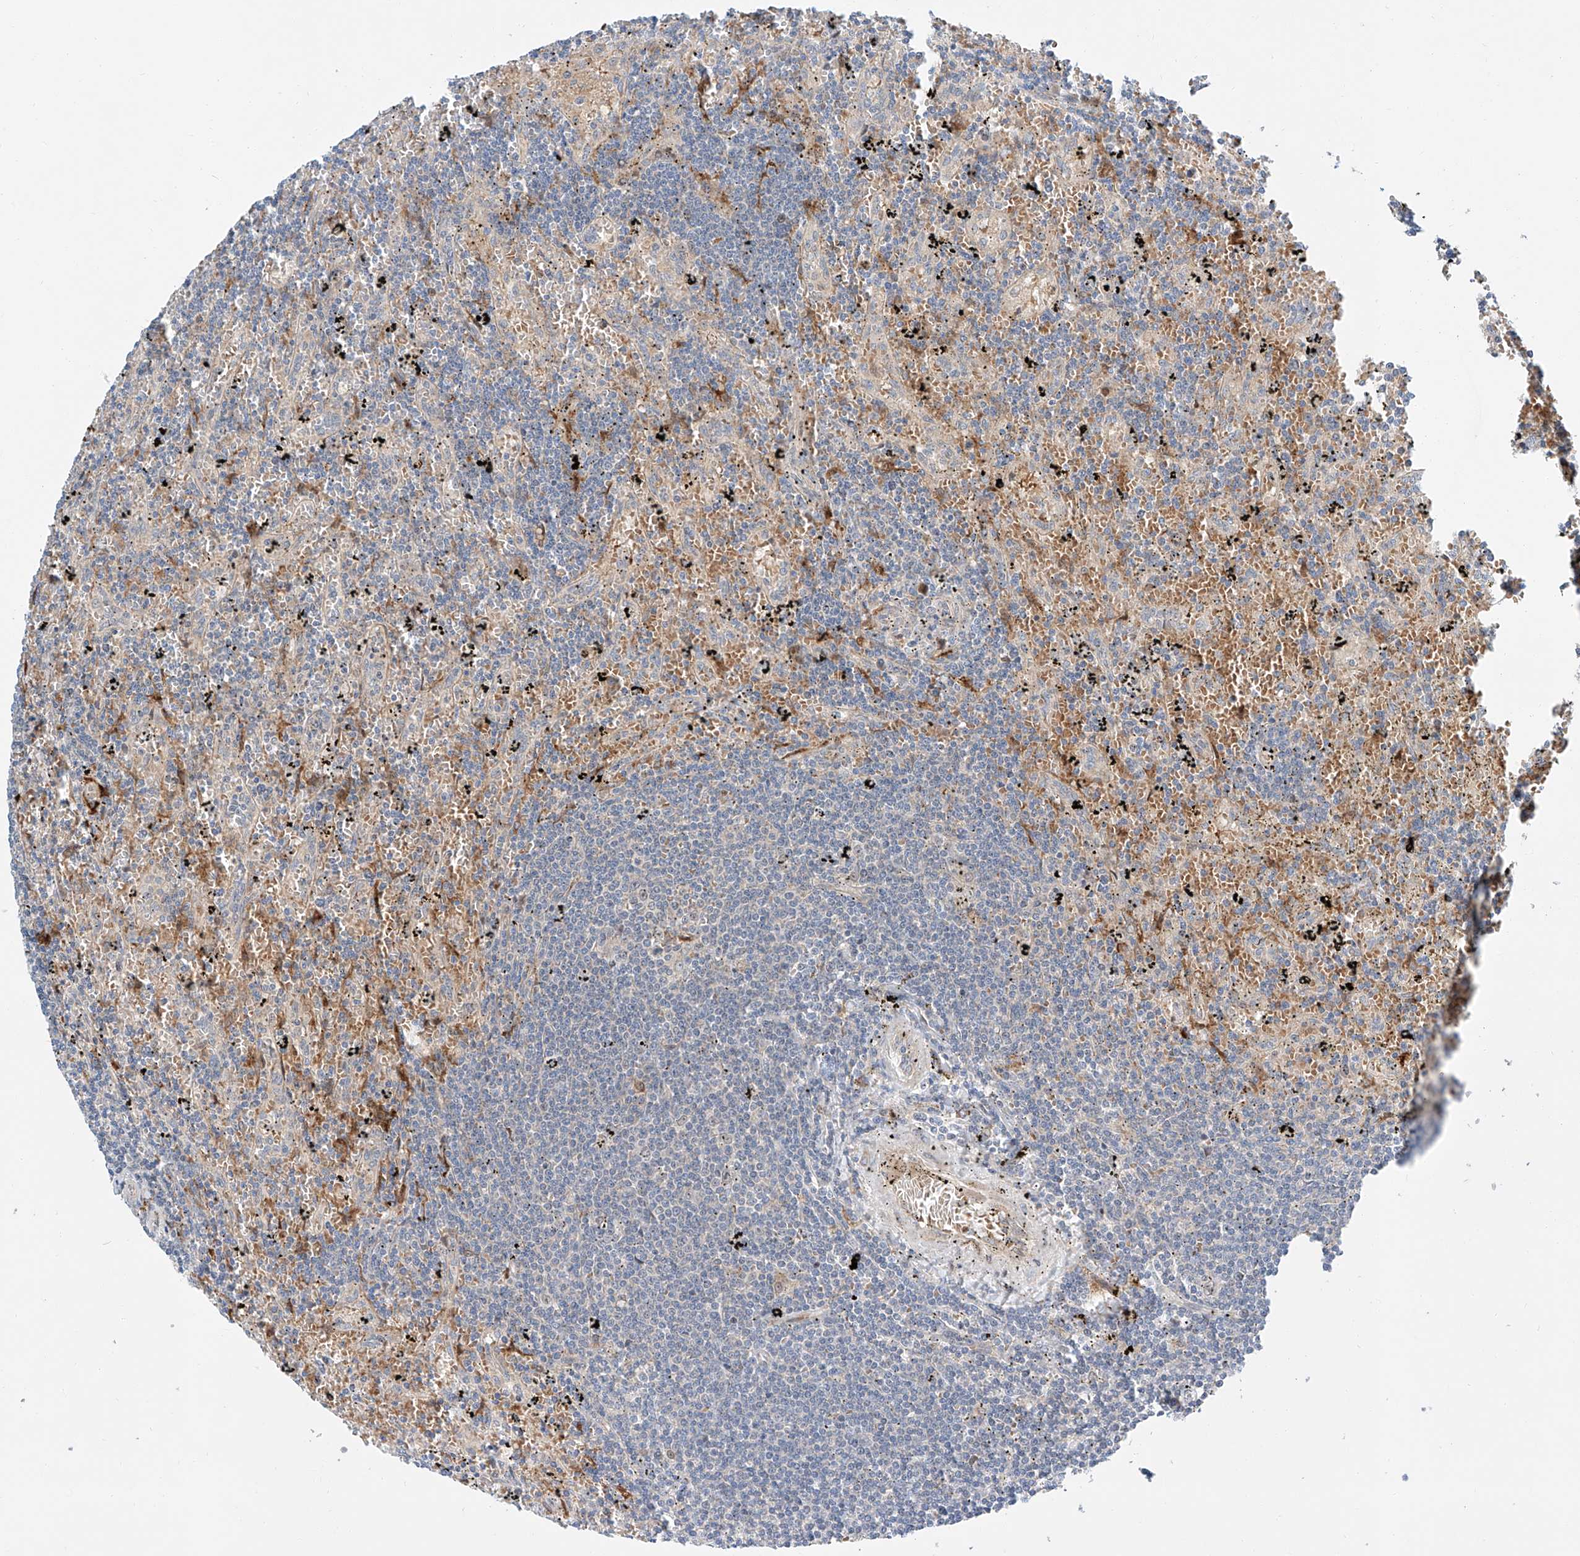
{"staining": {"intensity": "negative", "quantity": "none", "location": "none"}, "tissue": "lymphoma", "cell_type": "Tumor cells", "image_type": "cancer", "snomed": [{"axis": "morphology", "description": "Malignant lymphoma, non-Hodgkin's type, Low grade"}, {"axis": "topography", "description": "Spleen"}], "caption": "Immunohistochemistry (IHC) photomicrograph of human malignant lymphoma, non-Hodgkin's type (low-grade) stained for a protein (brown), which reveals no expression in tumor cells.", "gene": "CLDND1", "patient": {"sex": "male", "age": 76}}